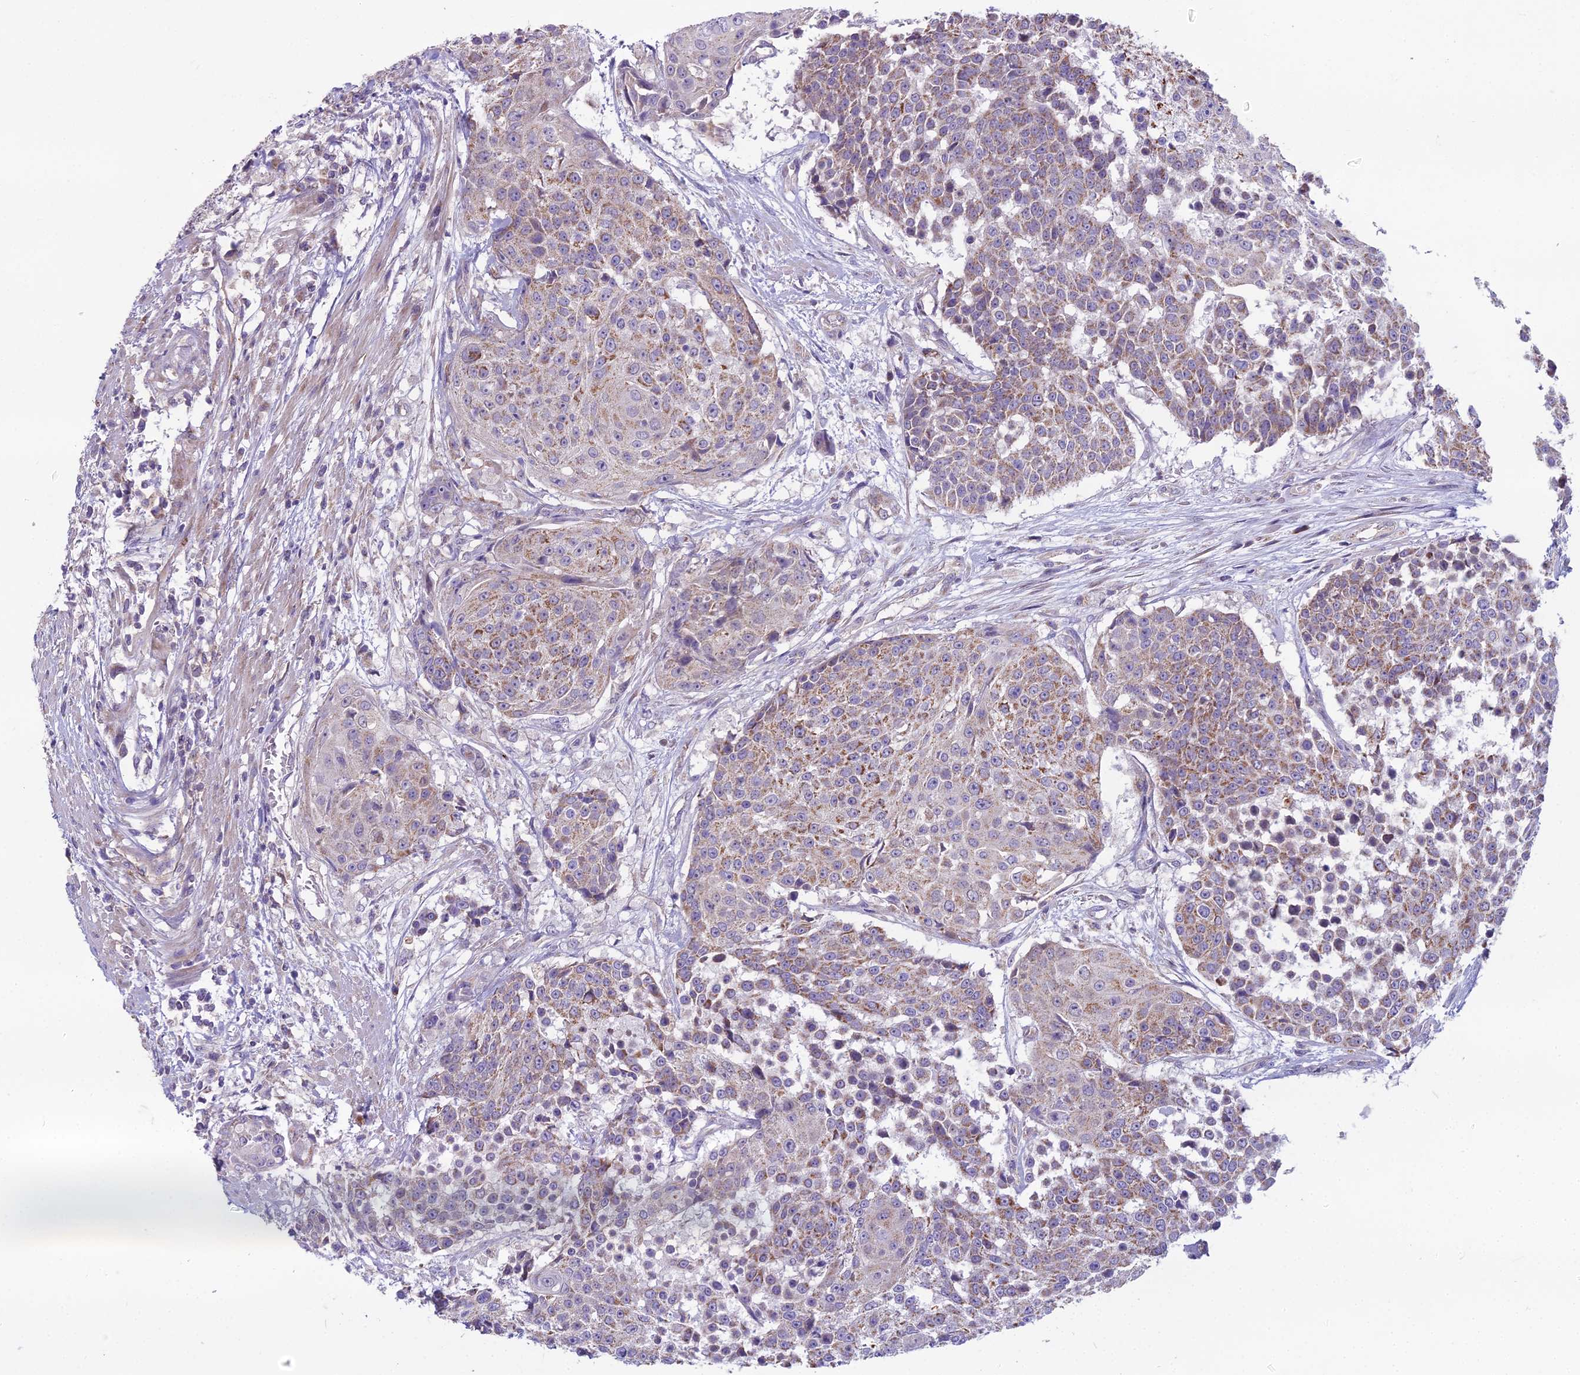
{"staining": {"intensity": "moderate", "quantity": "25%-75%", "location": "cytoplasmic/membranous"}, "tissue": "urothelial cancer", "cell_type": "Tumor cells", "image_type": "cancer", "snomed": [{"axis": "morphology", "description": "Urothelial carcinoma, High grade"}, {"axis": "topography", "description": "Urinary bladder"}], "caption": "Immunohistochemical staining of human urothelial cancer displays medium levels of moderate cytoplasmic/membranous protein positivity in approximately 25%-75% of tumor cells.", "gene": "DUS2", "patient": {"sex": "female", "age": 63}}